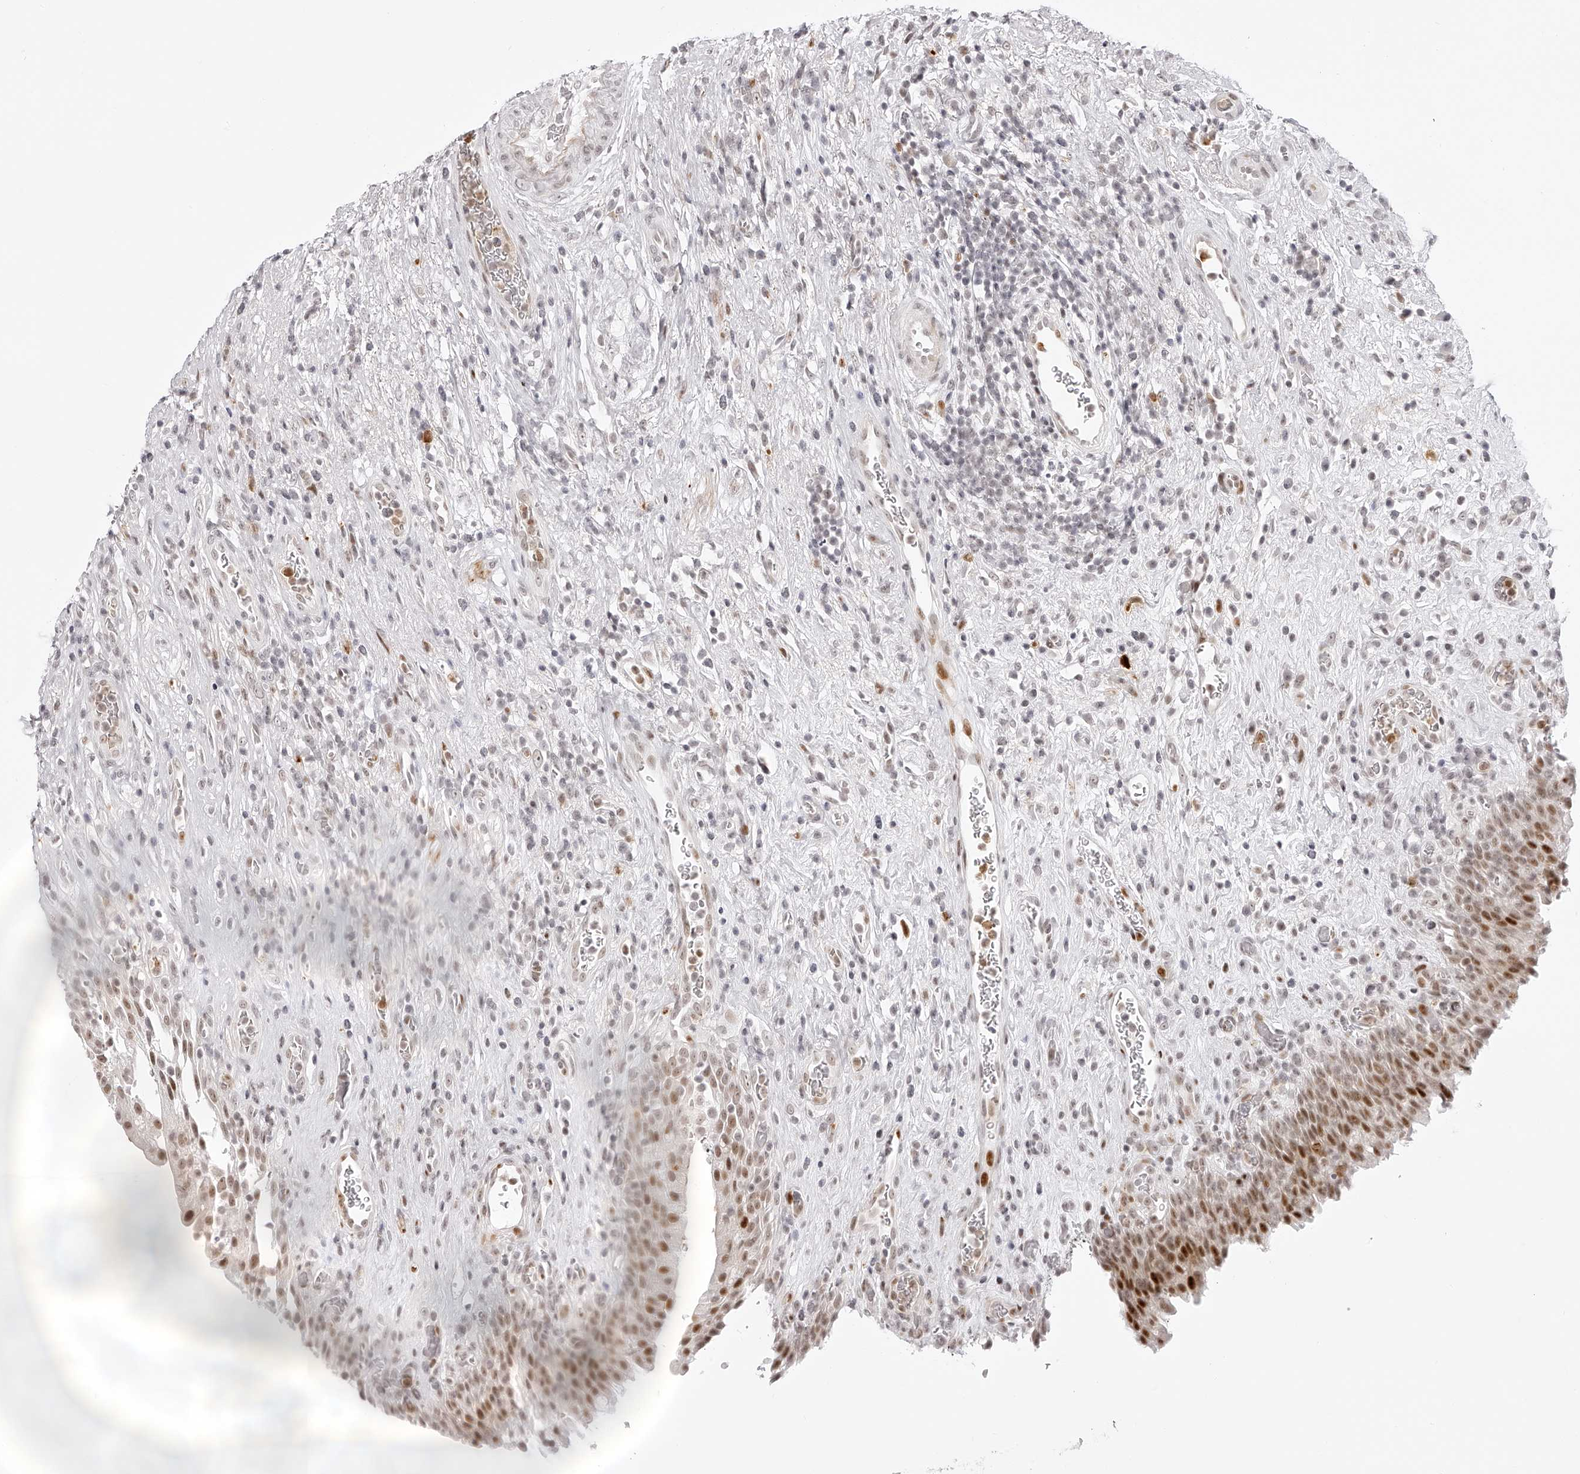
{"staining": {"intensity": "strong", "quantity": "25%-75%", "location": "nuclear"}, "tissue": "urinary bladder", "cell_type": "Urothelial cells", "image_type": "normal", "snomed": [{"axis": "morphology", "description": "Normal tissue, NOS"}, {"axis": "morphology", "description": "Inflammation, NOS"}, {"axis": "topography", "description": "Urinary bladder"}], "caption": "Urothelial cells display high levels of strong nuclear staining in approximately 25%-75% of cells in benign human urinary bladder.", "gene": "PLEKHG1", "patient": {"sex": "female", "age": 75}}